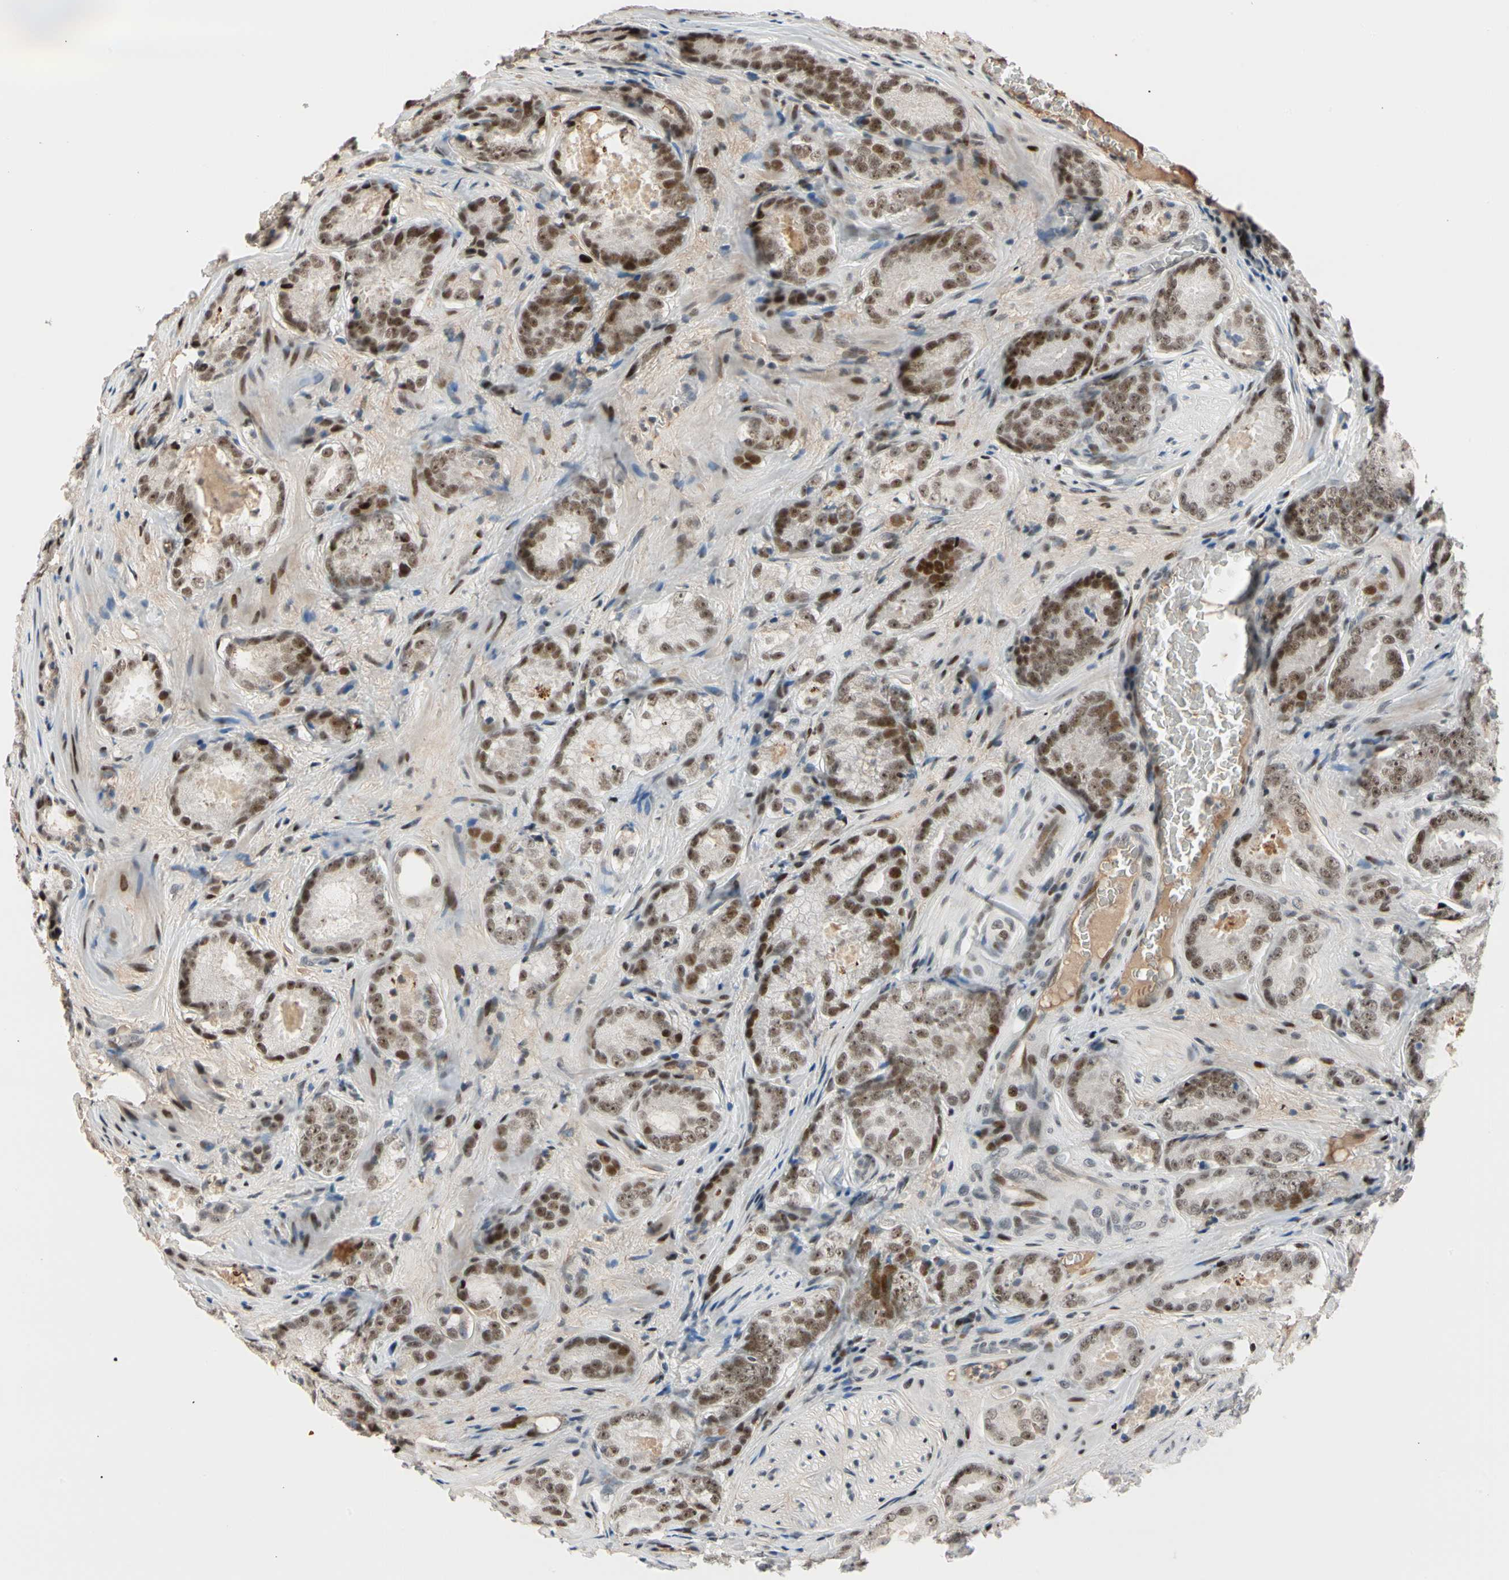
{"staining": {"intensity": "moderate", "quantity": ">75%", "location": "nuclear"}, "tissue": "prostate cancer", "cell_type": "Tumor cells", "image_type": "cancer", "snomed": [{"axis": "morphology", "description": "Adenocarcinoma, High grade"}, {"axis": "topography", "description": "Prostate"}], "caption": "Prostate cancer tissue displays moderate nuclear expression in approximately >75% of tumor cells", "gene": "FOXO3", "patient": {"sex": "male", "age": 64}}